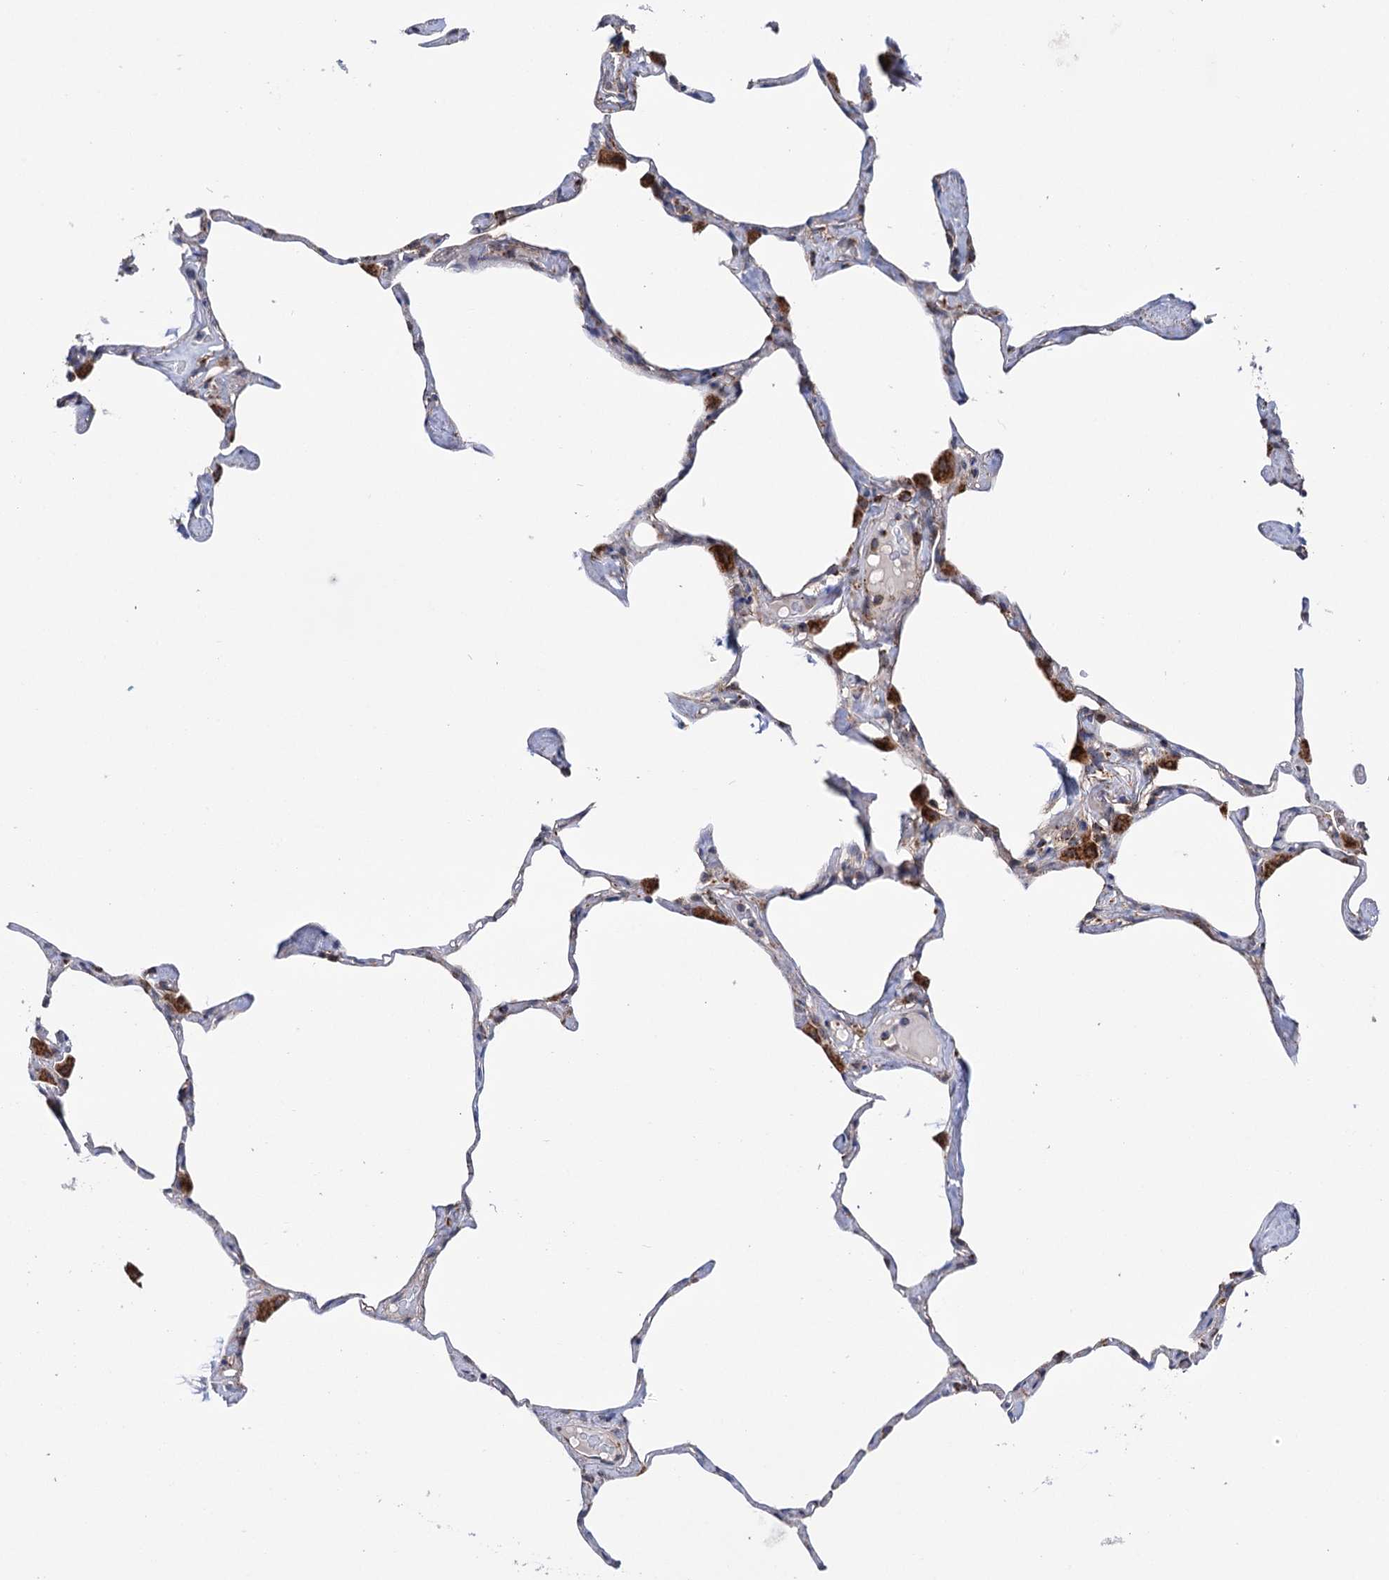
{"staining": {"intensity": "moderate", "quantity": "<25%", "location": "cytoplasmic/membranous"}, "tissue": "lung", "cell_type": "Alveolar cells", "image_type": "normal", "snomed": [{"axis": "morphology", "description": "Normal tissue, NOS"}, {"axis": "topography", "description": "Lung"}], "caption": "Moderate cytoplasmic/membranous protein staining is seen in about <25% of alveolar cells in lung. The staining is performed using DAB (3,3'-diaminobenzidine) brown chromogen to label protein expression. The nuclei are counter-stained blue using hematoxylin.", "gene": "SUCLA2", "patient": {"sex": "male", "age": 65}}